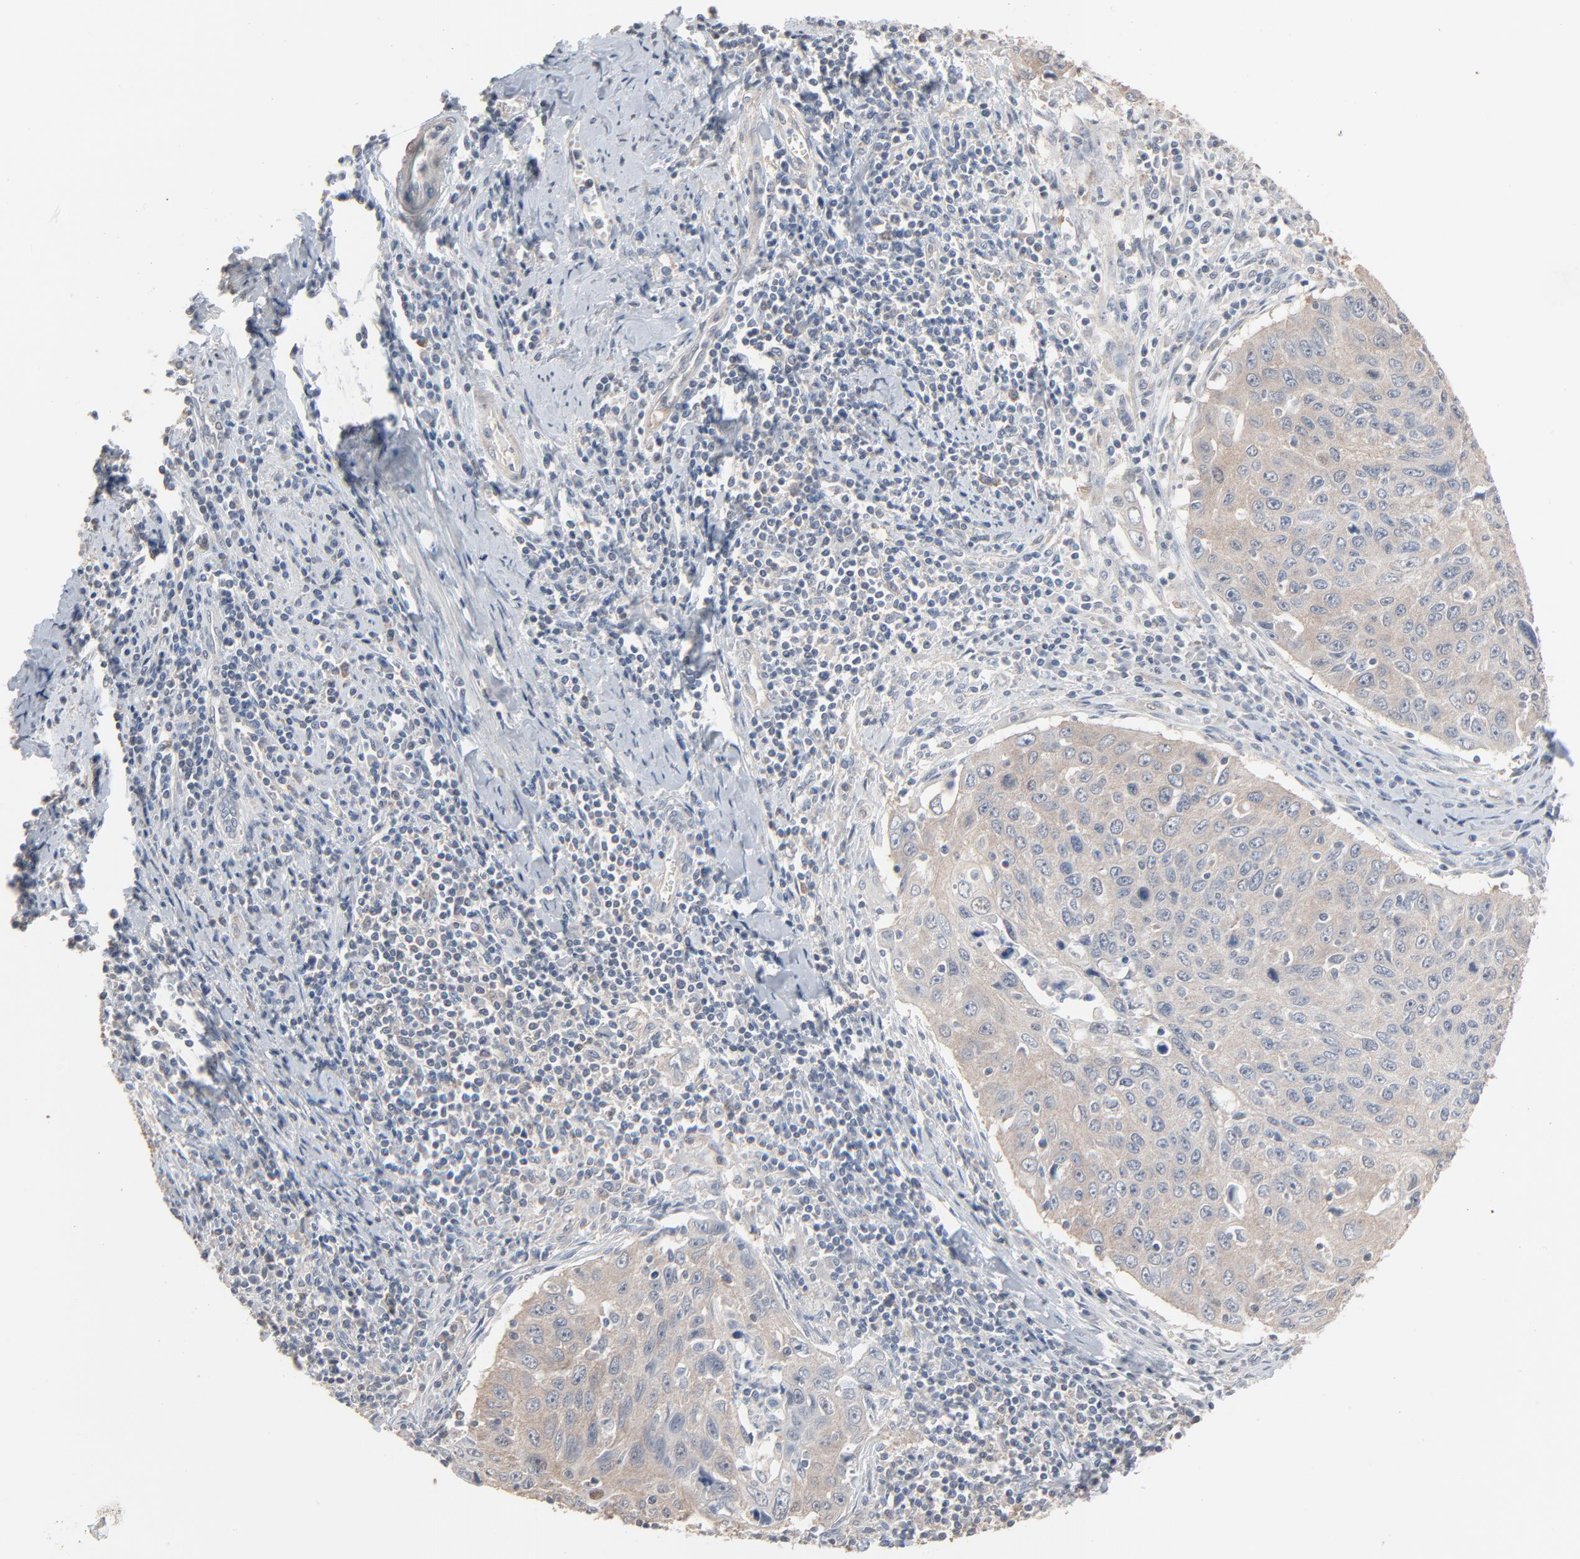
{"staining": {"intensity": "weak", "quantity": ">75%", "location": "cytoplasmic/membranous"}, "tissue": "cervical cancer", "cell_type": "Tumor cells", "image_type": "cancer", "snomed": [{"axis": "morphology", "description": "Squamous cell carcinoma, NOS"}, {"axis": "topography", "description": "Cervix"}], "caption": "Immunohistochemistry (IHC) staining of cervical squamous cell carcinoma, which reveals low levels of weak cytoplasmic/membranous expression in about >75% of tumor cells indicating weak cytoplasmic/membranous protein positivity. The staining was performed using DAB (brown) for protein detection and nuclei were counterstained in hematoxylin (blue).", "gene": "CCT5", "patient": {"sex": "female", "age": 53}}